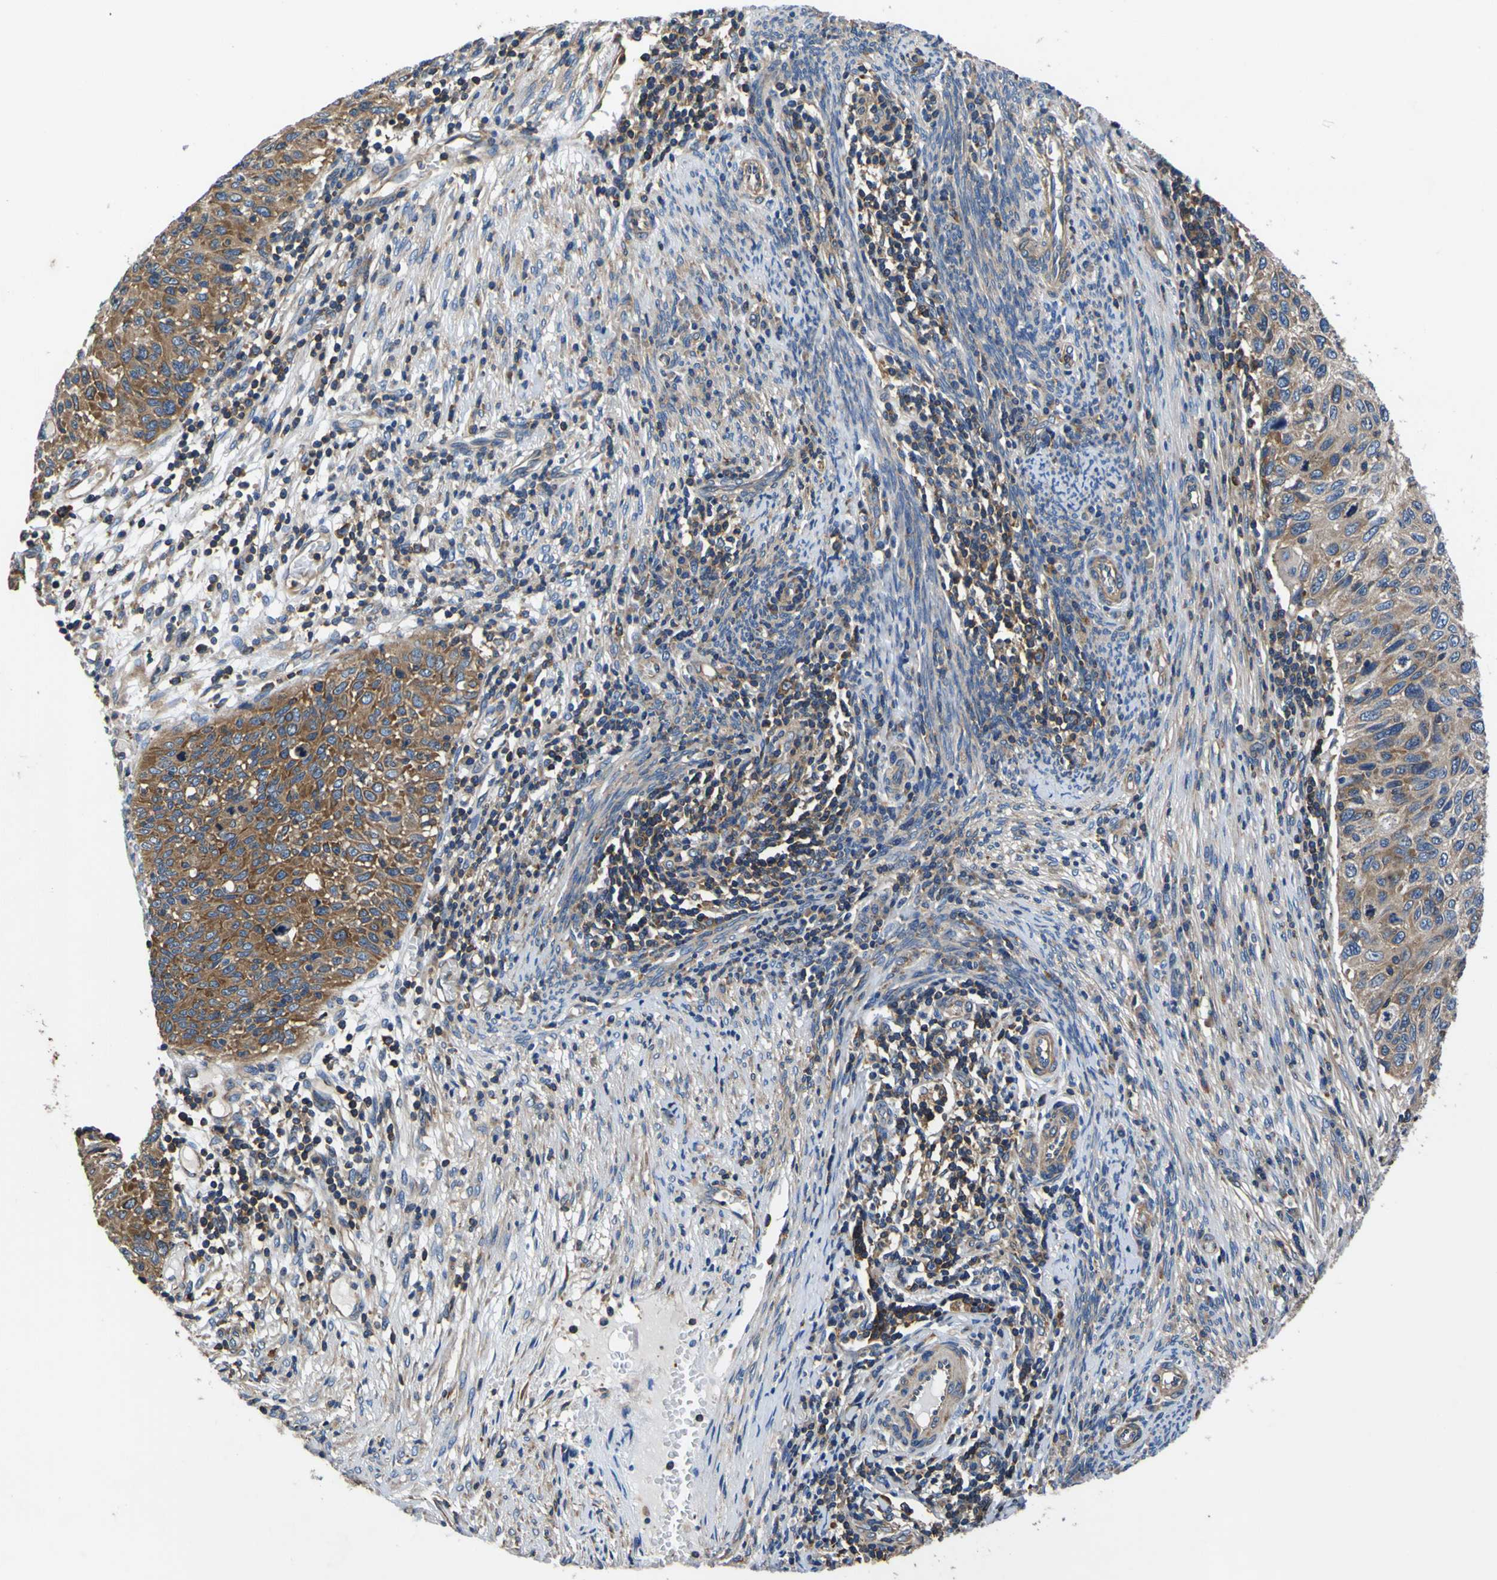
{"staining": {"intensity": "moderate", "quantity": "25%-75%", "location": "cytoplasmic/membranous"}, "tissue": "cervical cancer", "cell_type": "Tumor cells", "image_type": "cancer", "snomed": [{"axis": "morphology", "description": "Squamous cell carcinoma, NOS"}, {"axis": "topography", "description": "Cervix"}], "caption": "Human cervical cancer stained with a brown dye shows moderate cytoplasmic/membranous positive staining in approximately 25%-75% of tumor cells.", "gene": "CNR2", "patient": {"sex": "female", "age": 70}}